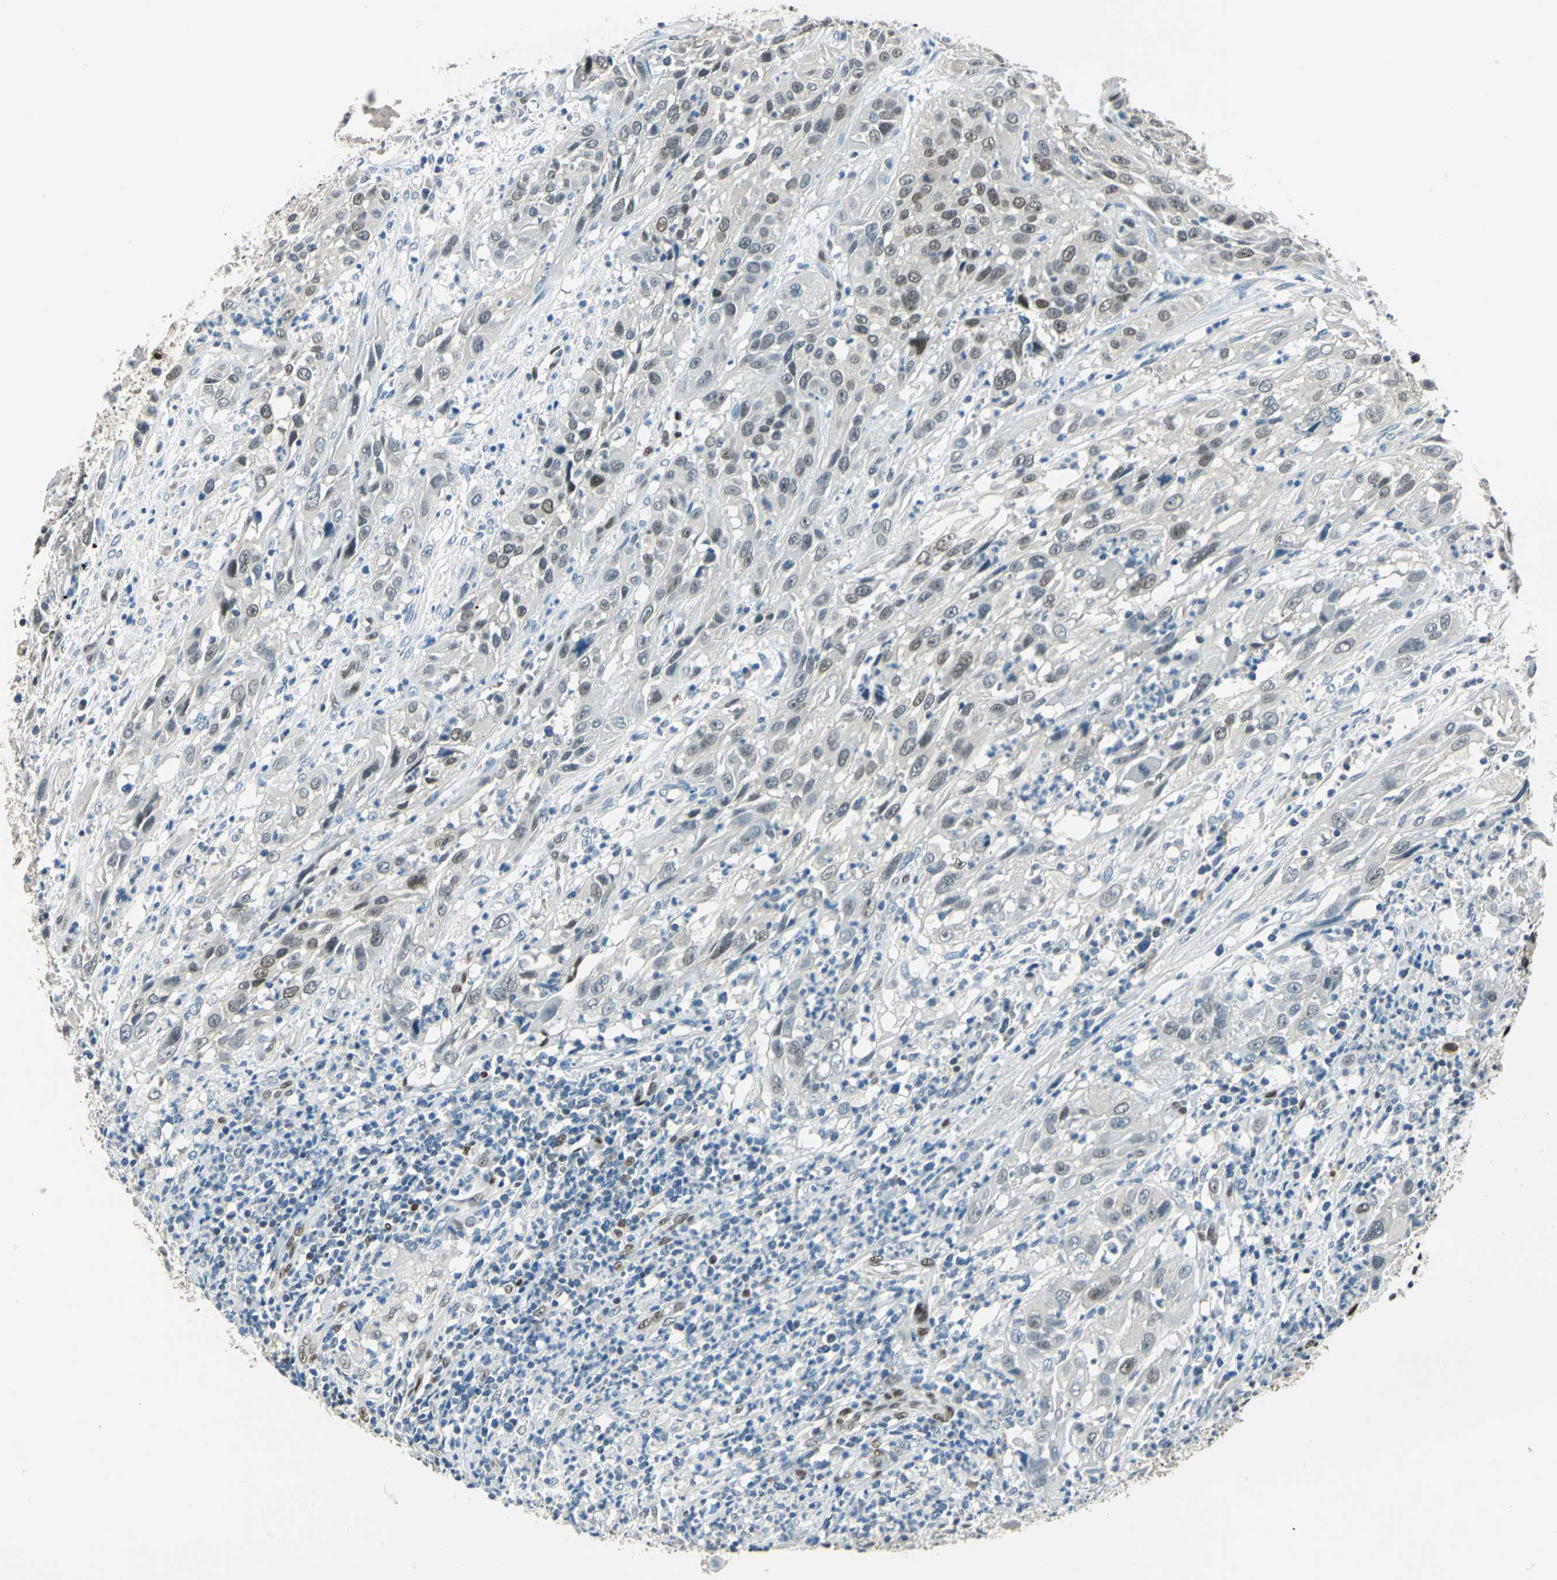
{"staining": {"intensity": "moderate", "quantity": ">75%", "location": "nuclear"}, "tissue": "cervical cancer", "cell_type": "Tumor cells", "image_type": "cancer", "snomed": [{"axis": "morphology", "description": "Squamous cell carcinoma, NOS"}, {"axis": "topography", "description": "Cervix"}], "caption": "Immunohistochemistry of human cervical cancer shows medium levels of moderate nuclear expression in about >75% of tumor cells. The staining is performed using DAB brown chromogen to label protein expression. The nuclei are counter-stained blue using hematoxylin.", "gene": "NFIA", "patient": {"sex": "female", "age": 32}}